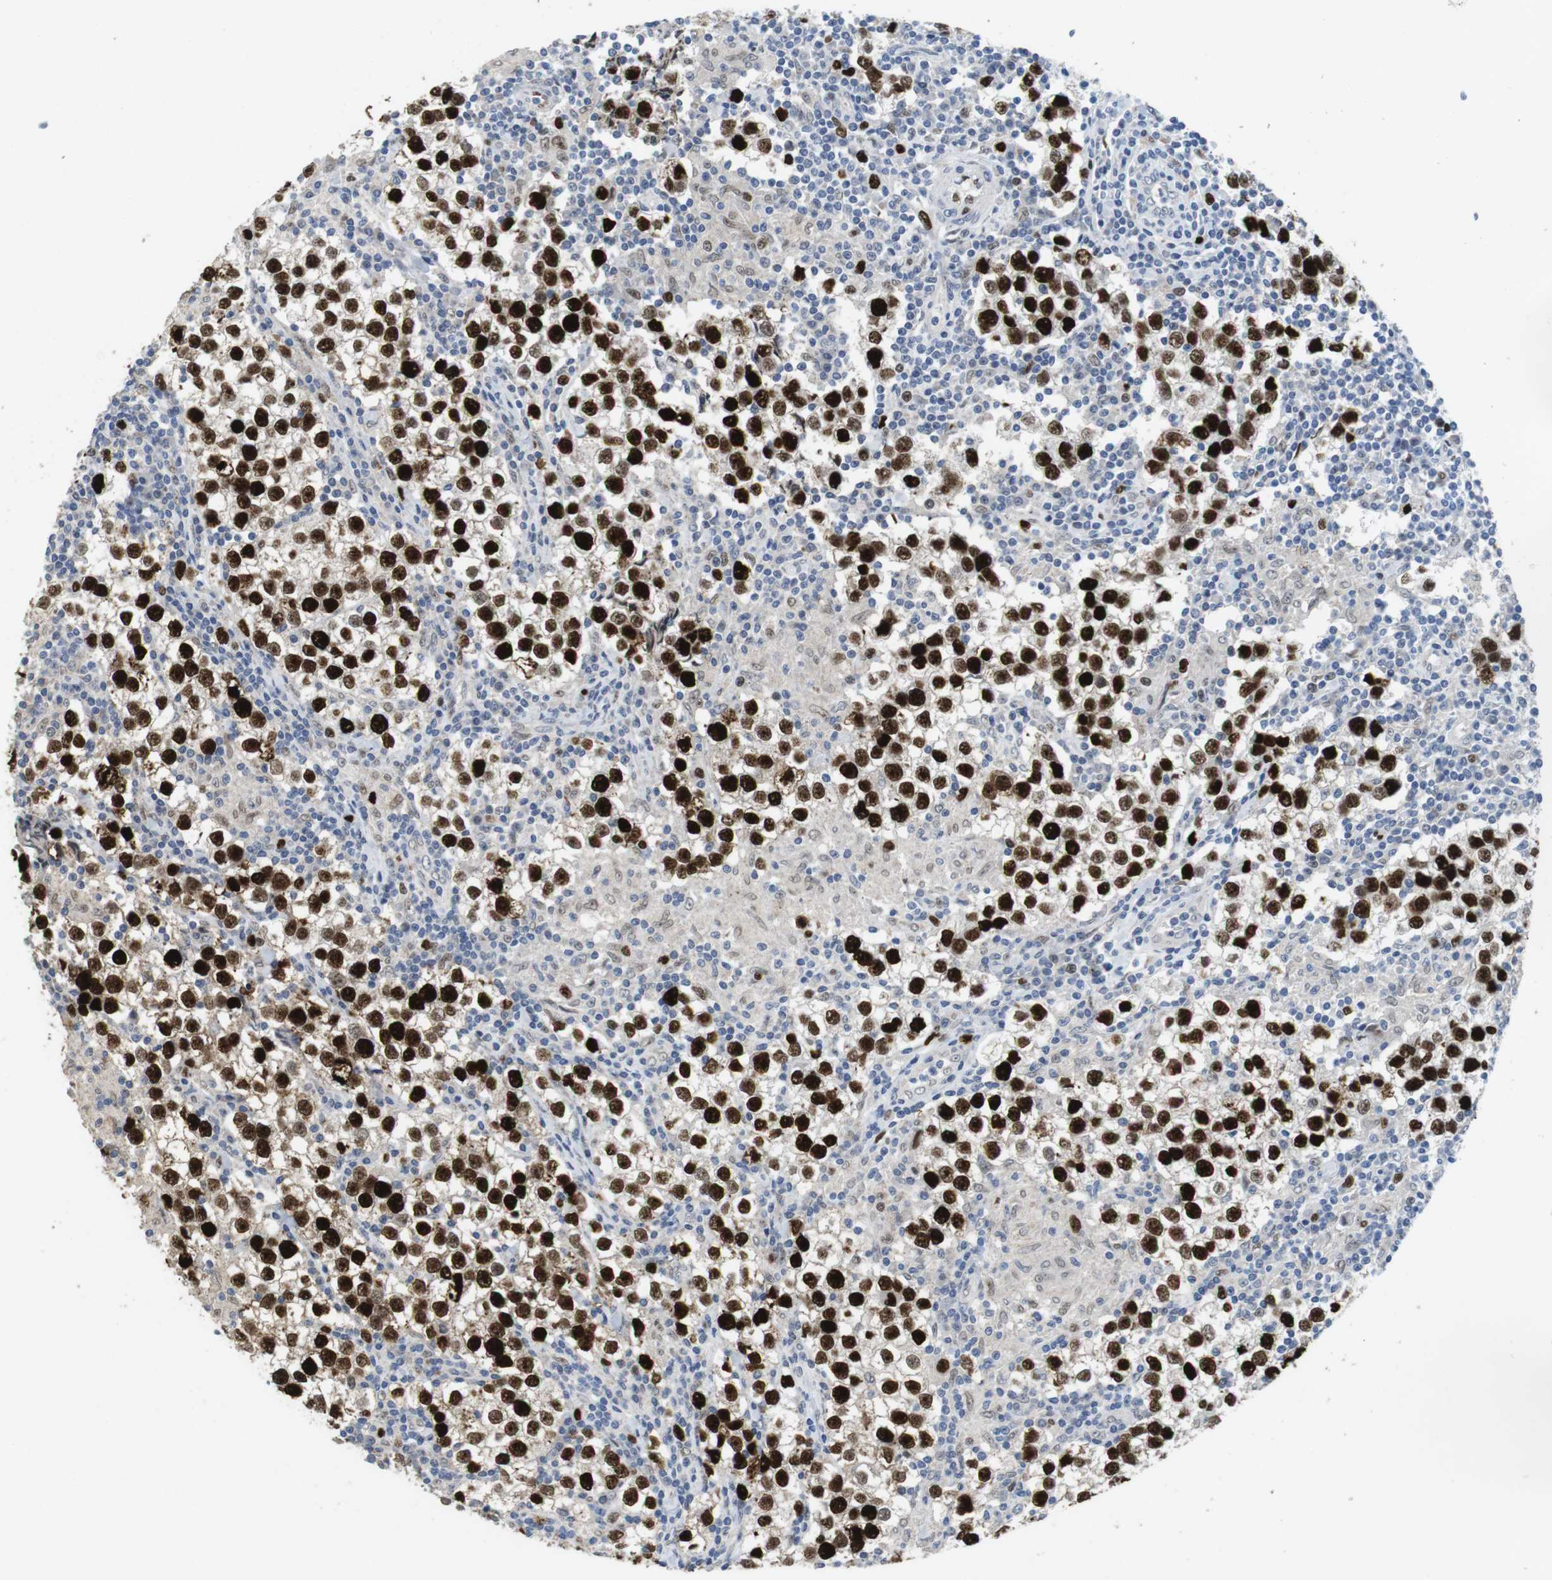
{"staining": {"intensity": "strong", "quantity": ">75%", "location": "nuclear"}, "tissue": "testis cancer", "cell_type": "Tumor cells", "image_type": "cancer", "snomed": [{"axis": "morphology", "description": "Seminoma, NOS"}, {"axis": "morphology", "description": "Carcinoma, Embryonal, NOS"}, {"axis": "topography", "description": "Testis"}], "caption": "Testis cancer was stained to show a protein in brown. There is high levels of strong nuclear positivity in about >75% of tumor cells.", "gene": "KPNA2", "patient": {"sex": "male", "age": 36}}